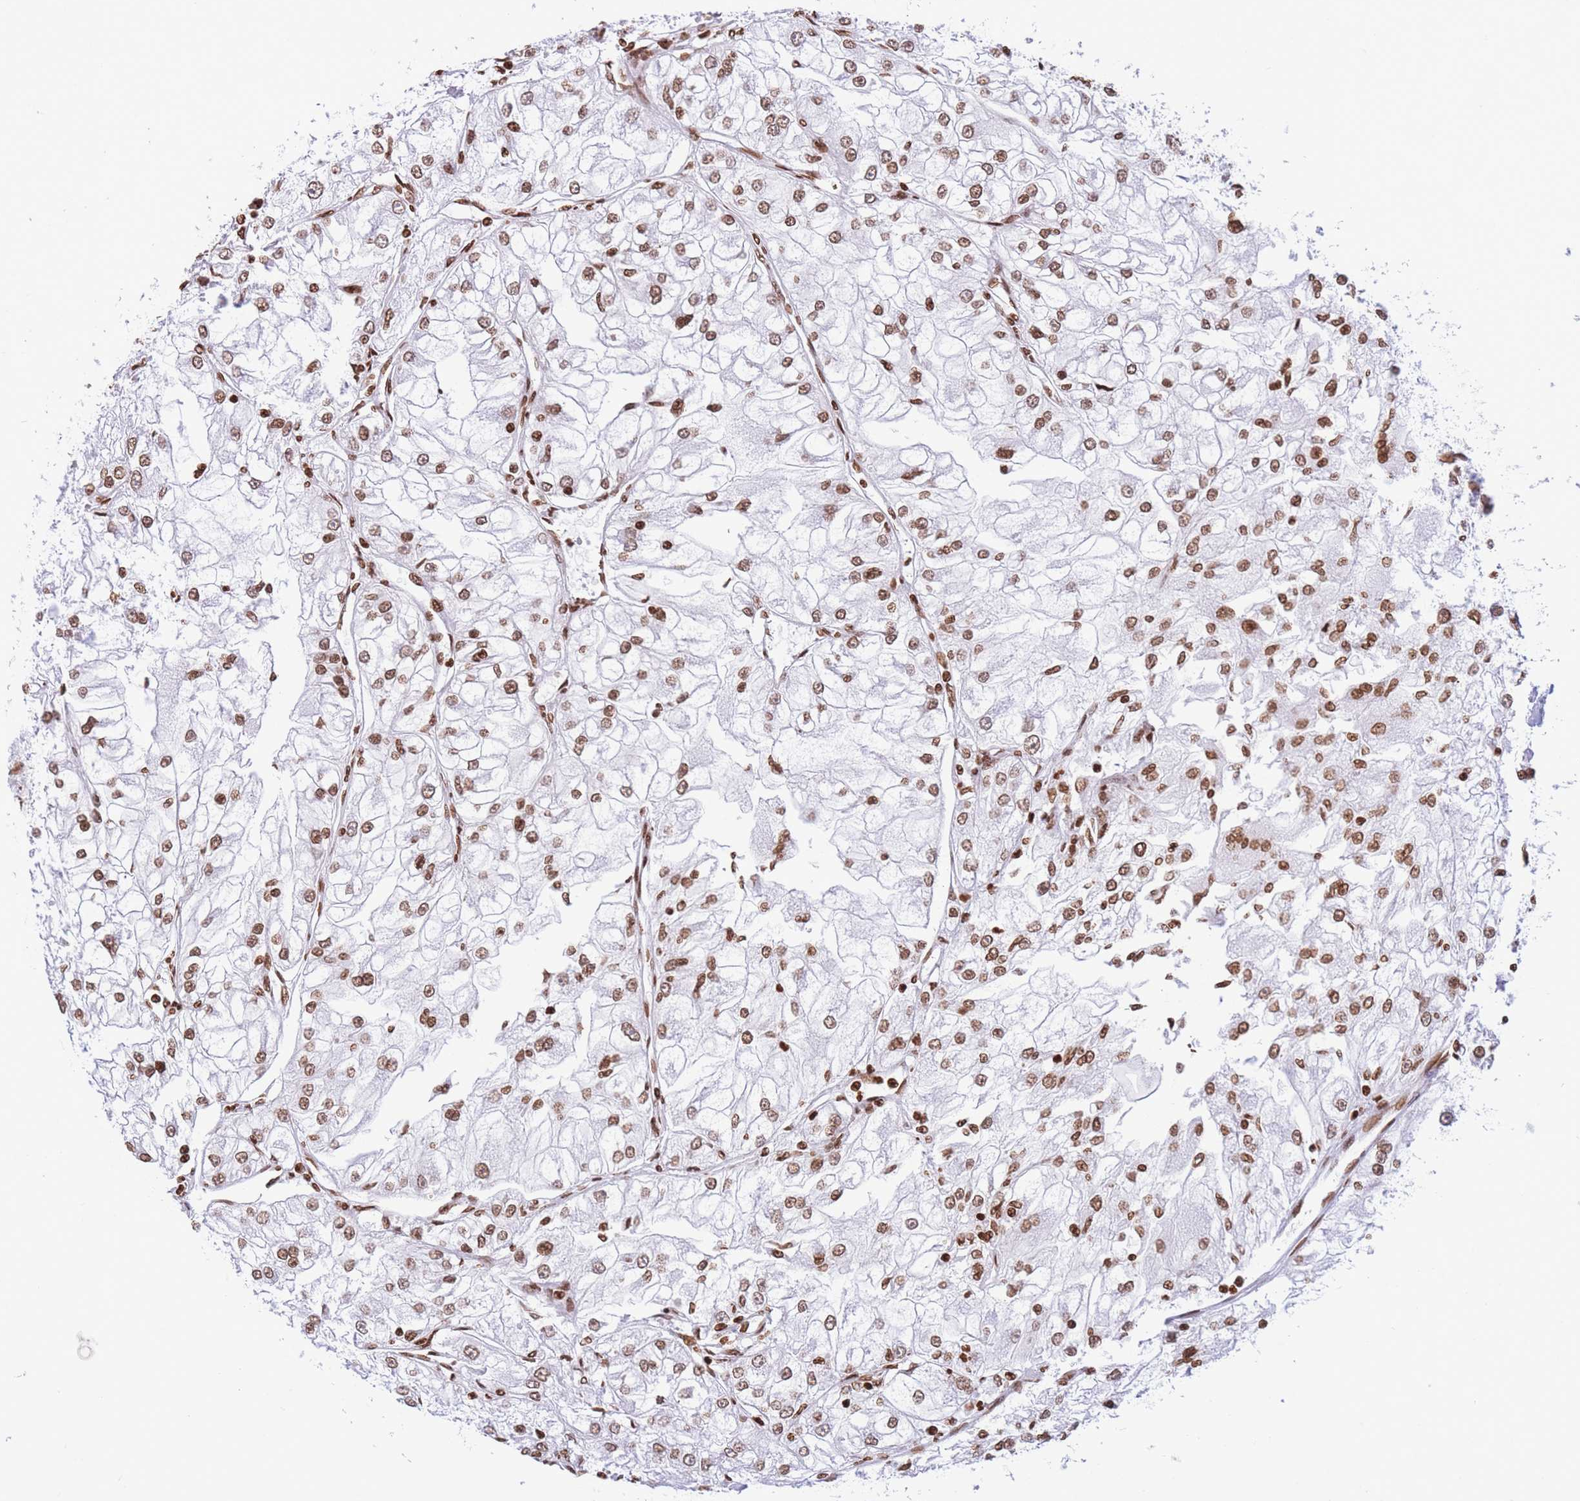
{"staining": {"intensity": "moderate", "quantity": ">75%", "location": "nuclear"}, "tissue": "renal cancer", "cell_type": "Tumor cells", "image_type": "cancer", "snomed": [{"axis": "morphology", "description": "Adenocarcinoma, NOS"}, {"axis": "topography", "description": "Kidney"}], "caption": "Immunohistochemistry (IHC) (DAB (3,3'-diaminobenzidine)) staining of renal adenocarcinoma displays moderate nuclear protein positivity in about >75% of tumor cells.", "gene": "H2BC11", "patient": {"sex": "female", "age": 72}}